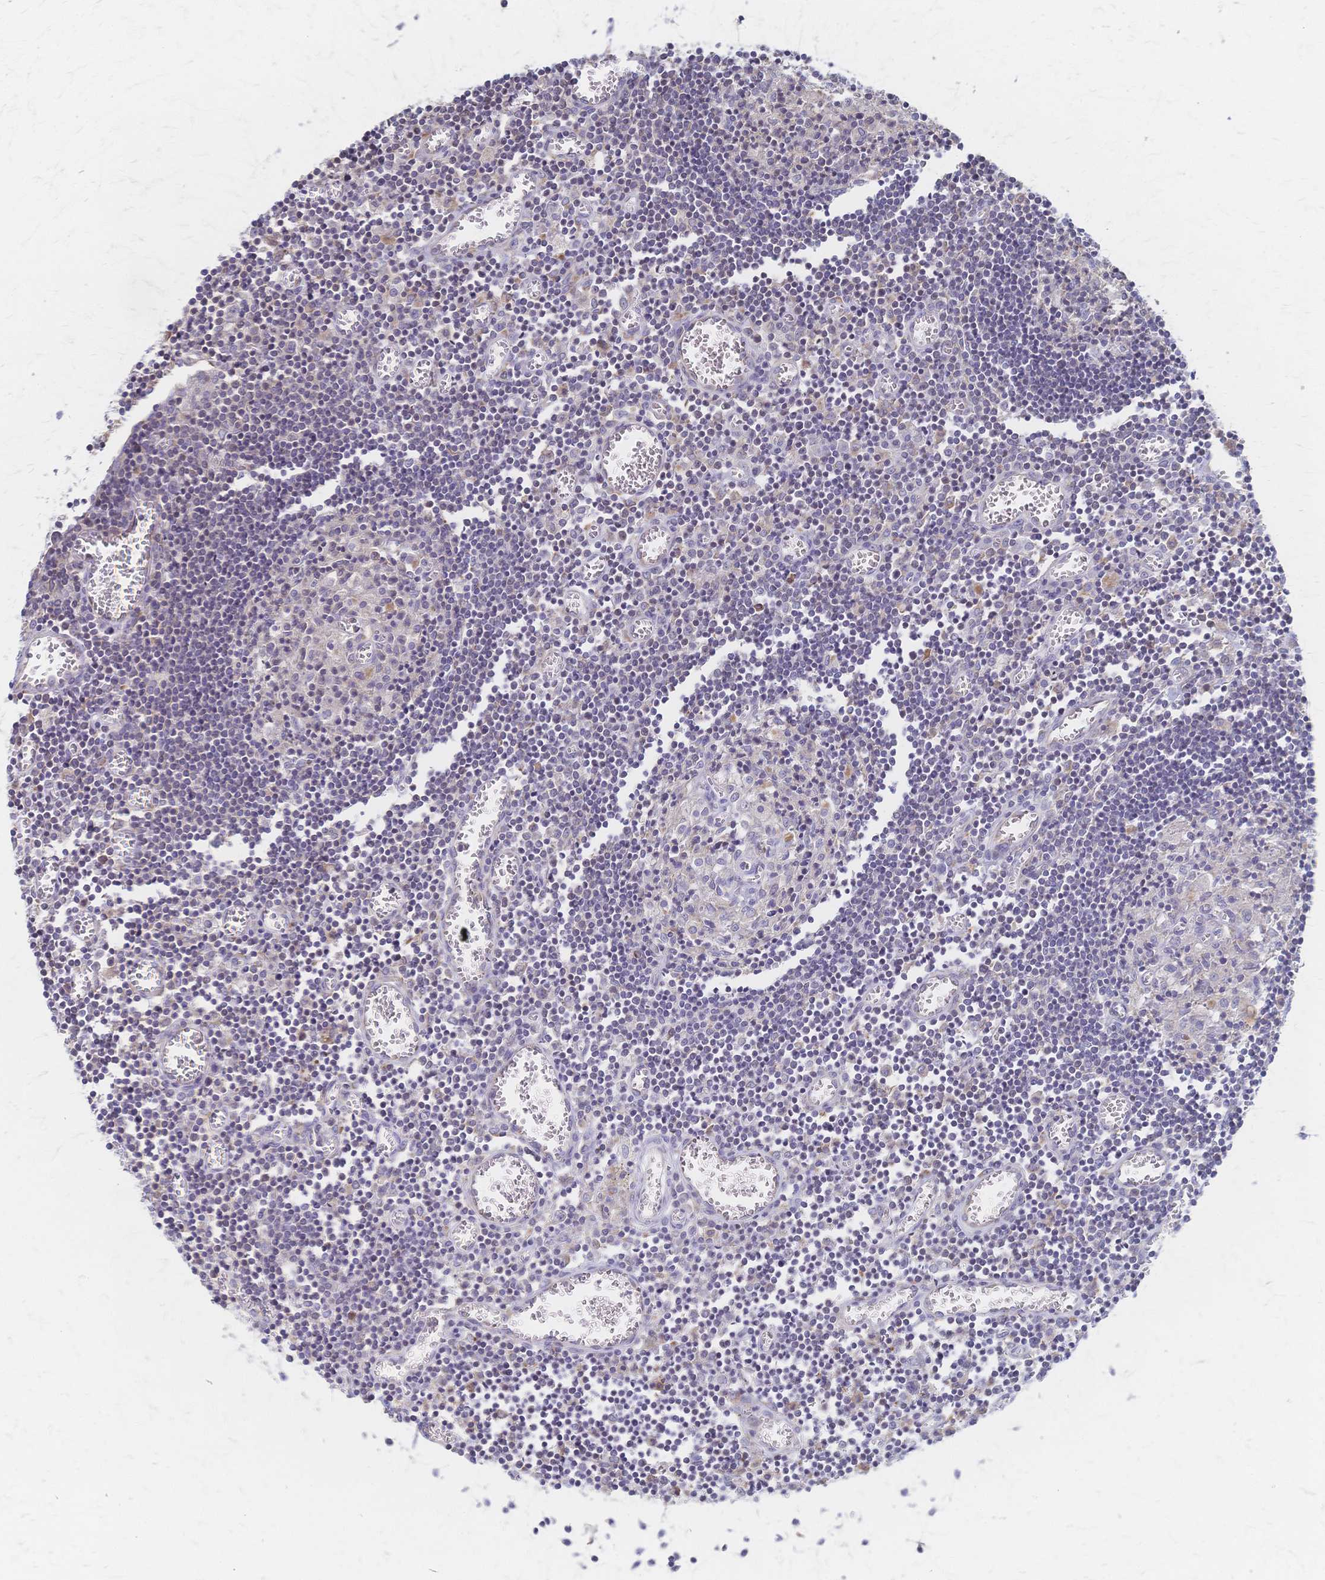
{"staining": {"intensity": "negative", "quantity": "none", "location": "none"}, "tissue": "lymph node", "cell_type": "Germinal center cells", "image_type": "normal", "snomed": [{"axis": "morphology", "description": "Normal tissue, NOS"}, {"axis": "topography", "description": "Lymph node"}], "caption": "This is a histopathology image of immunohistochemistry staining of unremarkable lymph node, which shows no expression in germinal center cells. (DAB (3,3'-diaminobenzidine) immunohistochemistry visualized using brightfield microscopy, high magnification).", "gene": "CYB5A", "patient": {"sex": "male", "age": 66}}